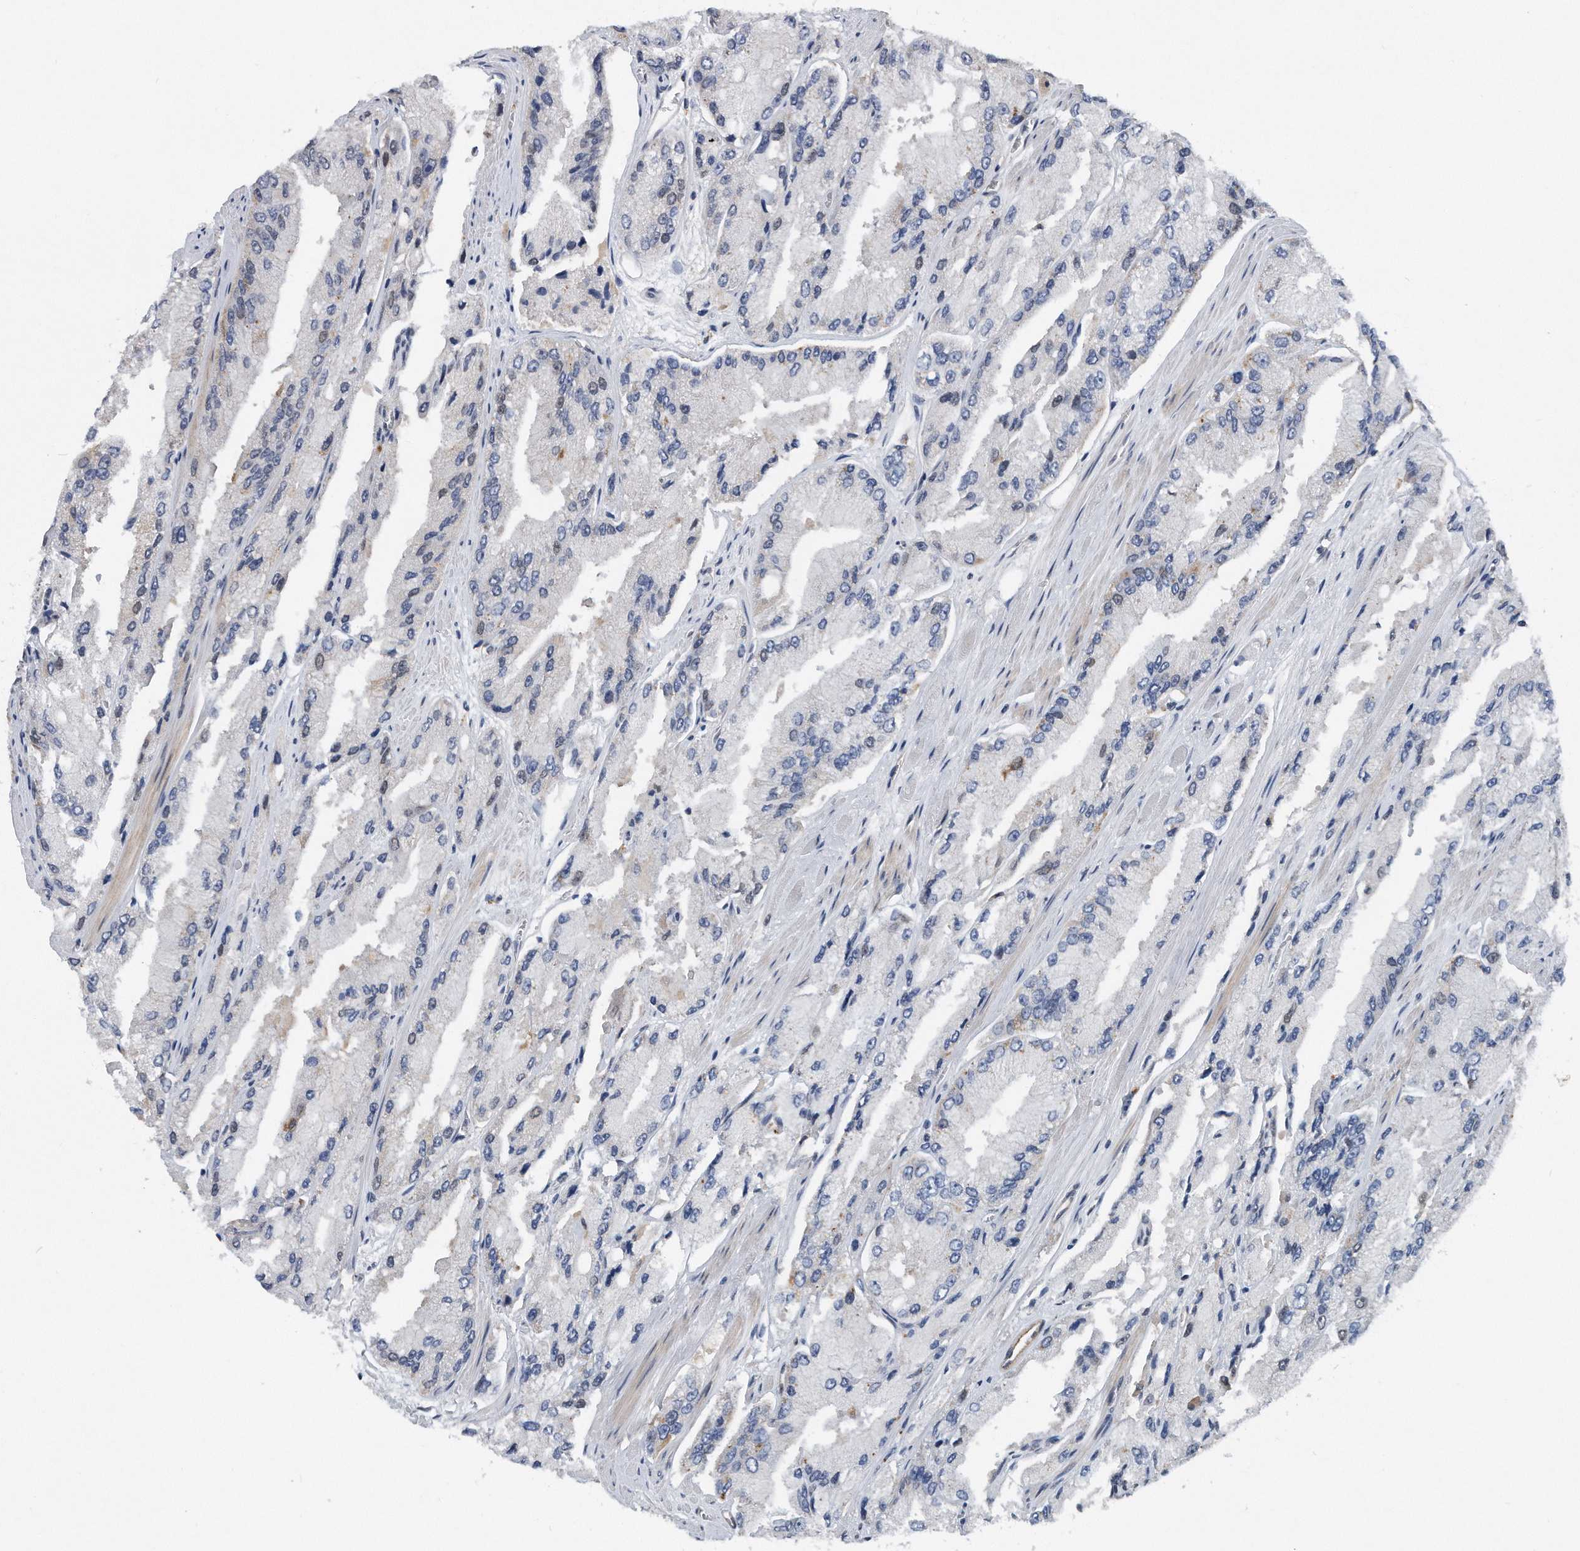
{"staining": {"intensity": "negative", "quantity": "none", "location": "none"}, "tissue": "prostate cancer", "cell_type": "Tumor cells", "image_type": "cancer", "snomed": [{"axis": "morphology", "description": "Adenocarcinoma, High grade"}, {"axis": "topography", "description": "Prostate"}], "caption": "An IHC histopathology image of prostate adenocarcinoma (high-grade) is shown. There is no staining in tumor cells of prostate adenocarcinoma (high-grade). Brightfield microscopy of immunohistochemistry stained with DAB (brown) and hematoxylin (blue), captured at high magnification.", "gene": "TP53INP1", "patient": {"sex": "male", "age": 58}}